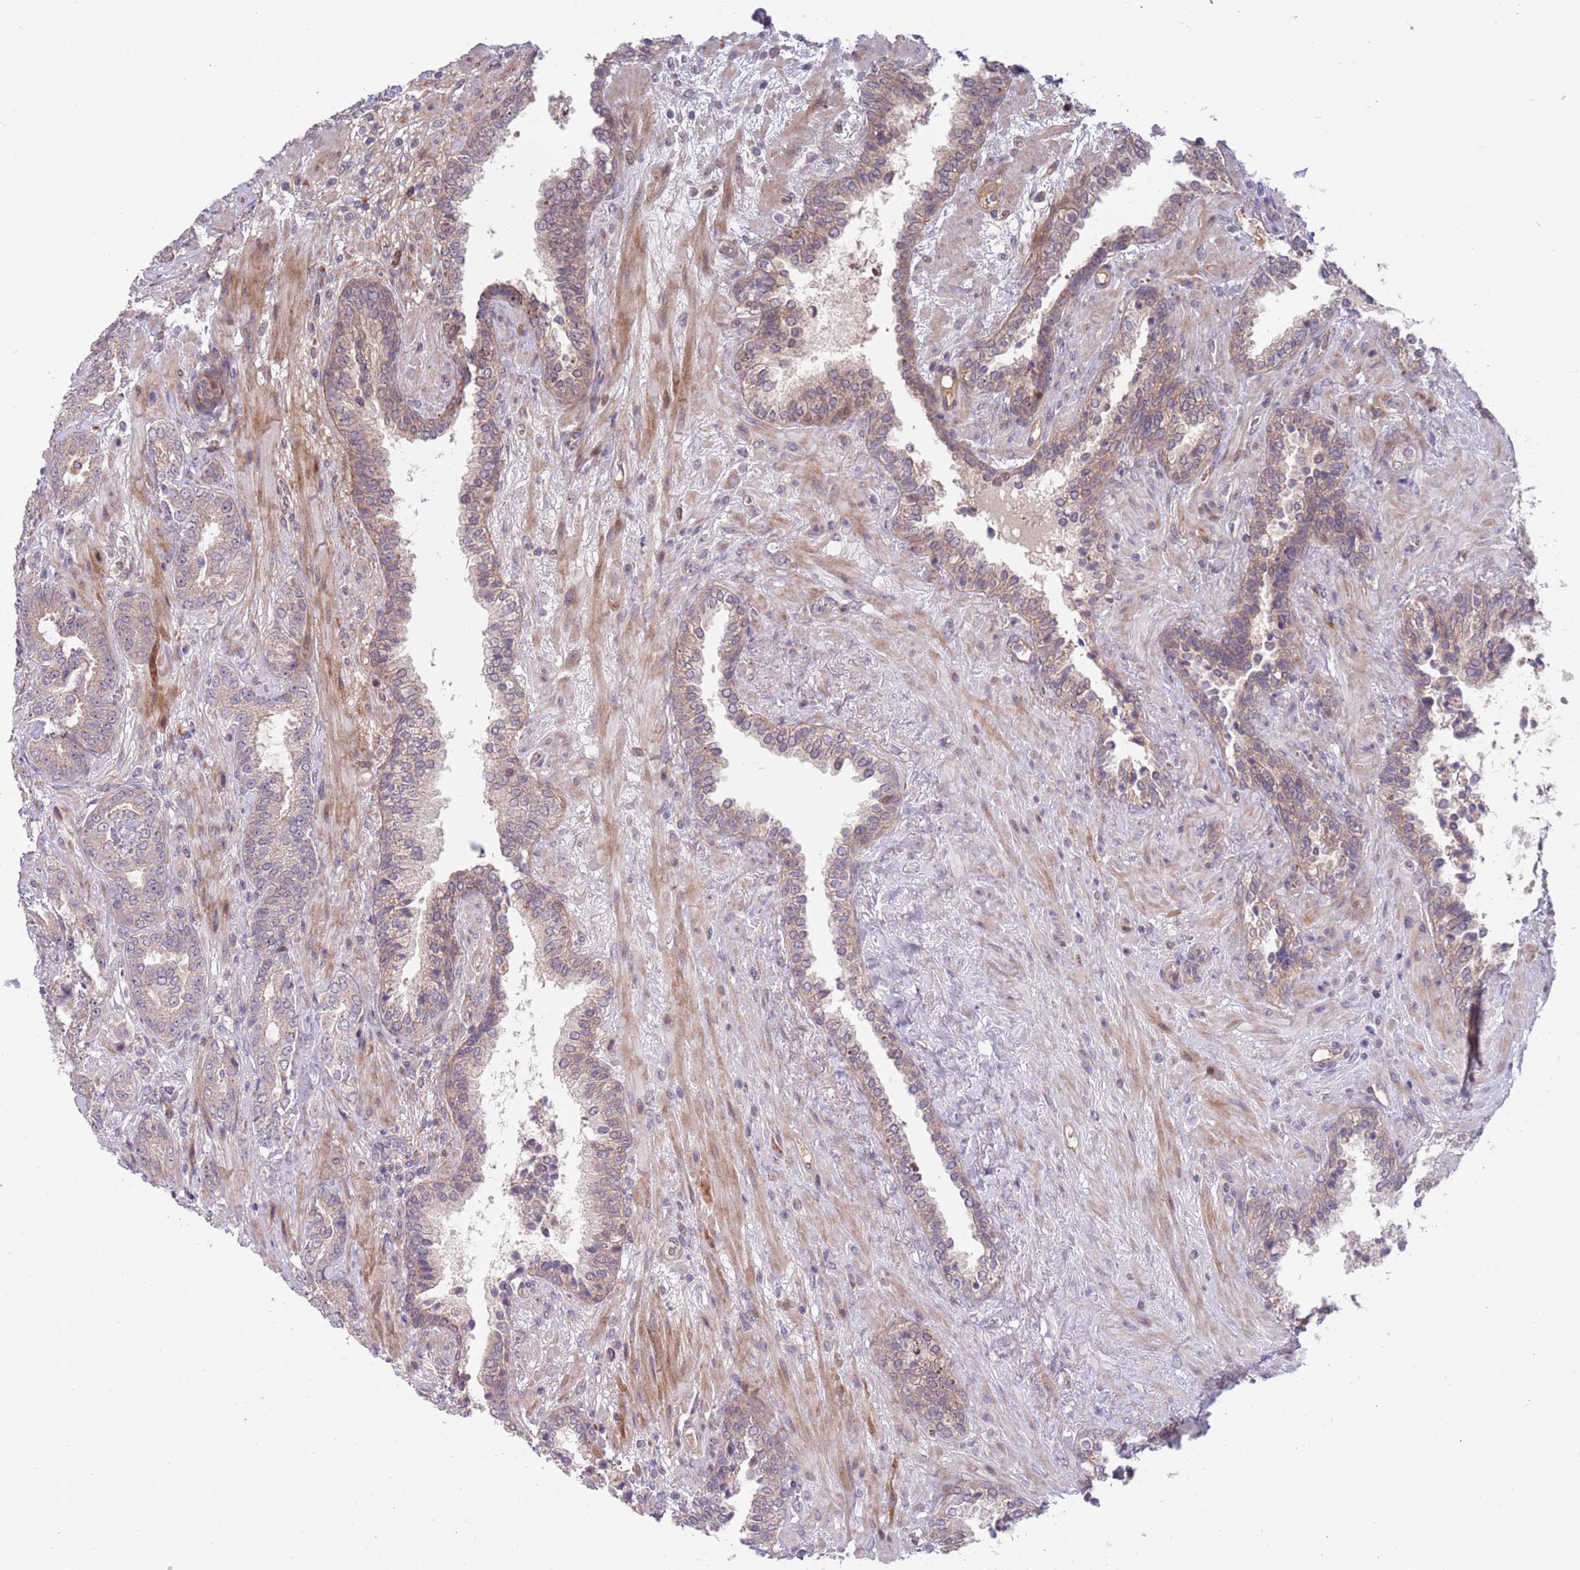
{"staining": {"intensity": "weak", "quantity": "<25%", "location": "cytoplasmic/membranous"}, "tissue": "prostate cancer", "cell_type": "Tumor cells", "image_type": "cancer", "snomed": [{"axis": "morphology", "description": "Adenocarcinoma, High grade"}, {"axis": "topography", "description": "Prostate"}], "caption": "Tumor cells are negative for brown protein staining in prostate high-grade adenocarcinoma. (DAB IHC, high magnification).", "gene": "NT5DC4", "patient": {"sex": "male", "age": 71}}